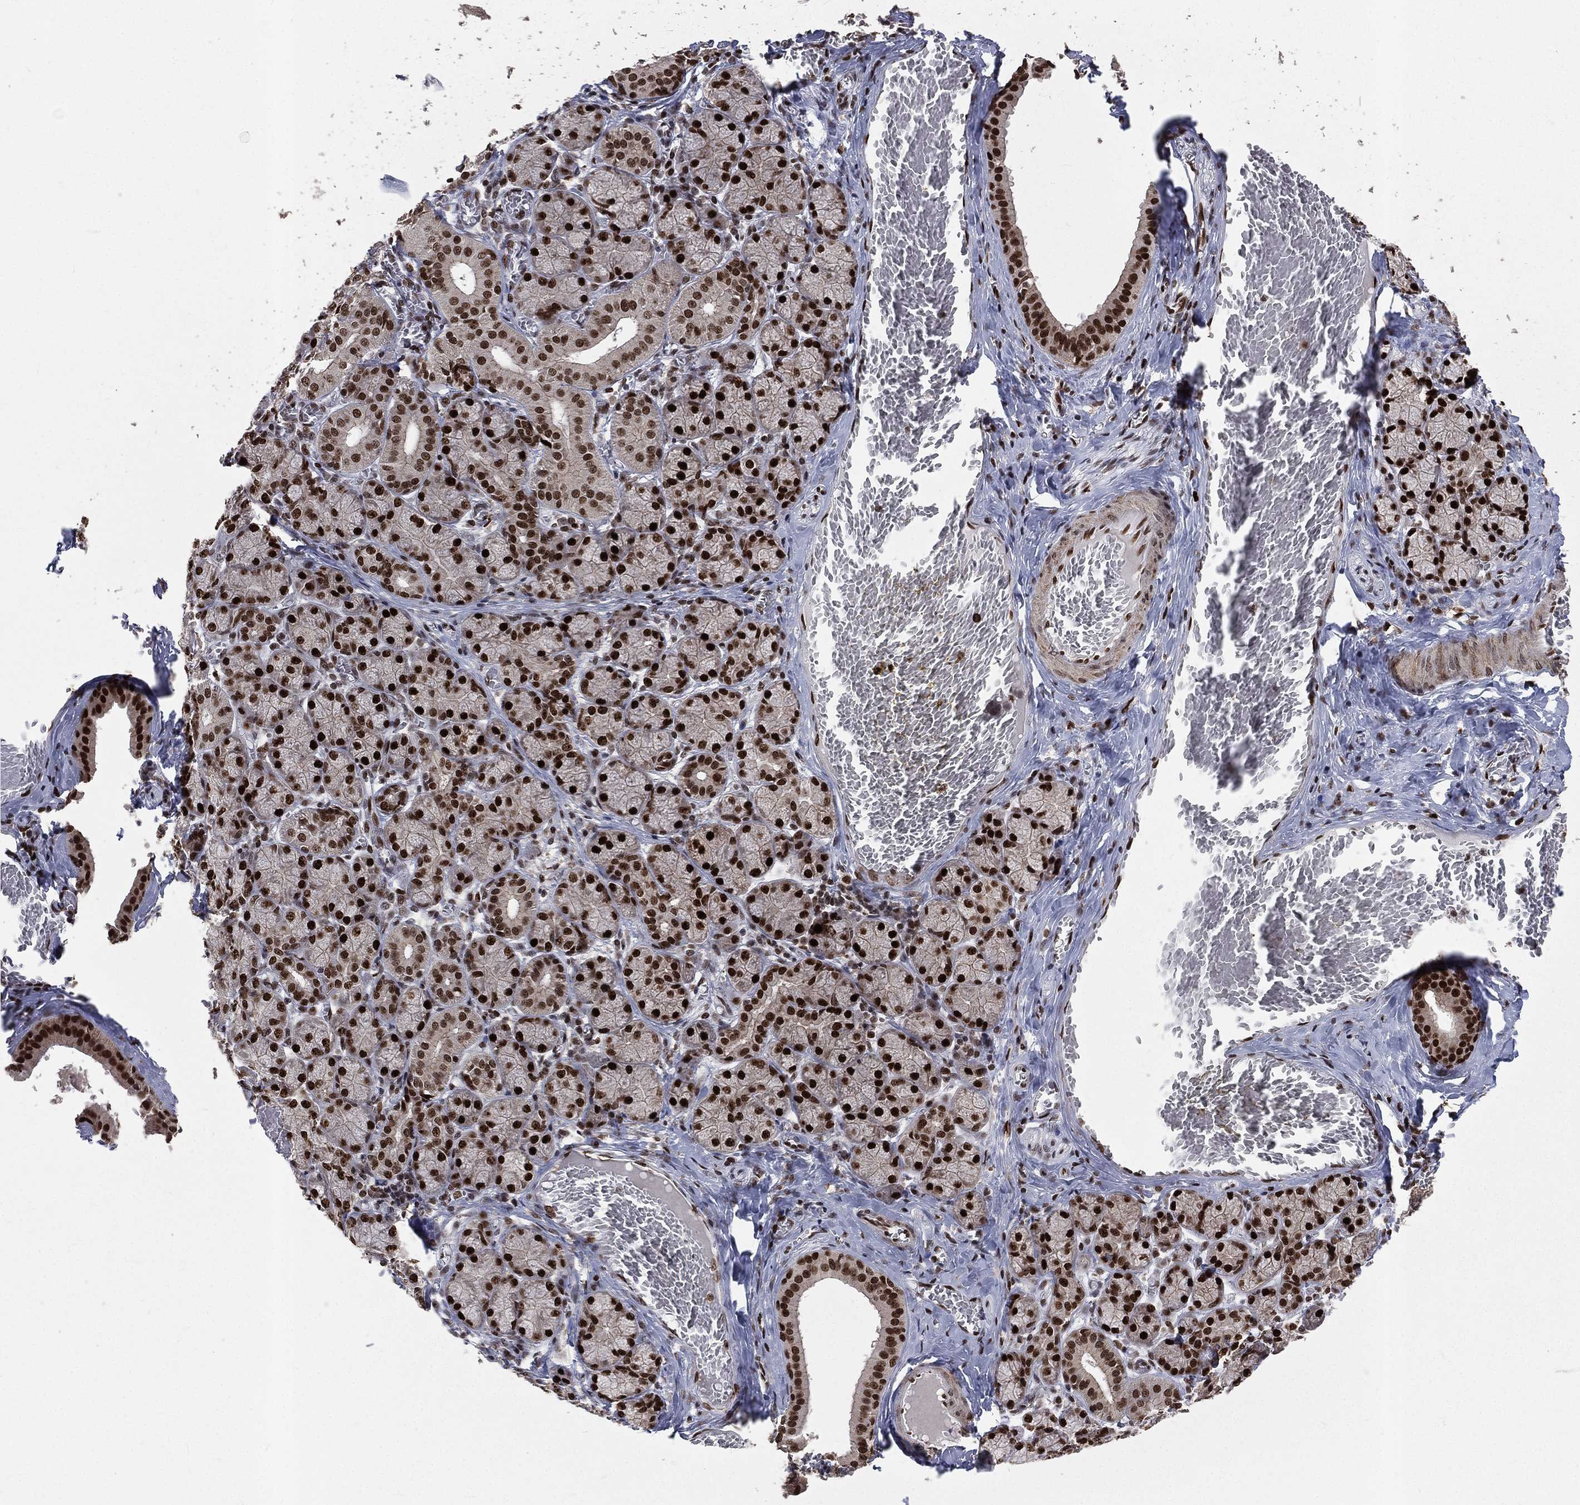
{"staining": {"intensity": "strong", "quantity": ">75%", "location": "nuclear"}, "tissue": "salivary gland", "cell_type": "Glandular cells", "image_type": "normal", "snomed": [{"axis": "morphology", "description": "Normal tissue, NOS"}, {"axis": "topography", "description": "Salivary gland"}, {"axis": "topography", "description": "Peripheral nerve tissue"}], "caption": "The image exhibits staining of normal salivary gland, revealing strong nuclear protein expression (brown color) within glandular cells. The protein of interest is stained brown, and the nuclei are stained in blue (DAB IHC with brightfield microscopy, high magnification).", "gene": "POLB", "patient": {"sex": "female", "age": 24}}